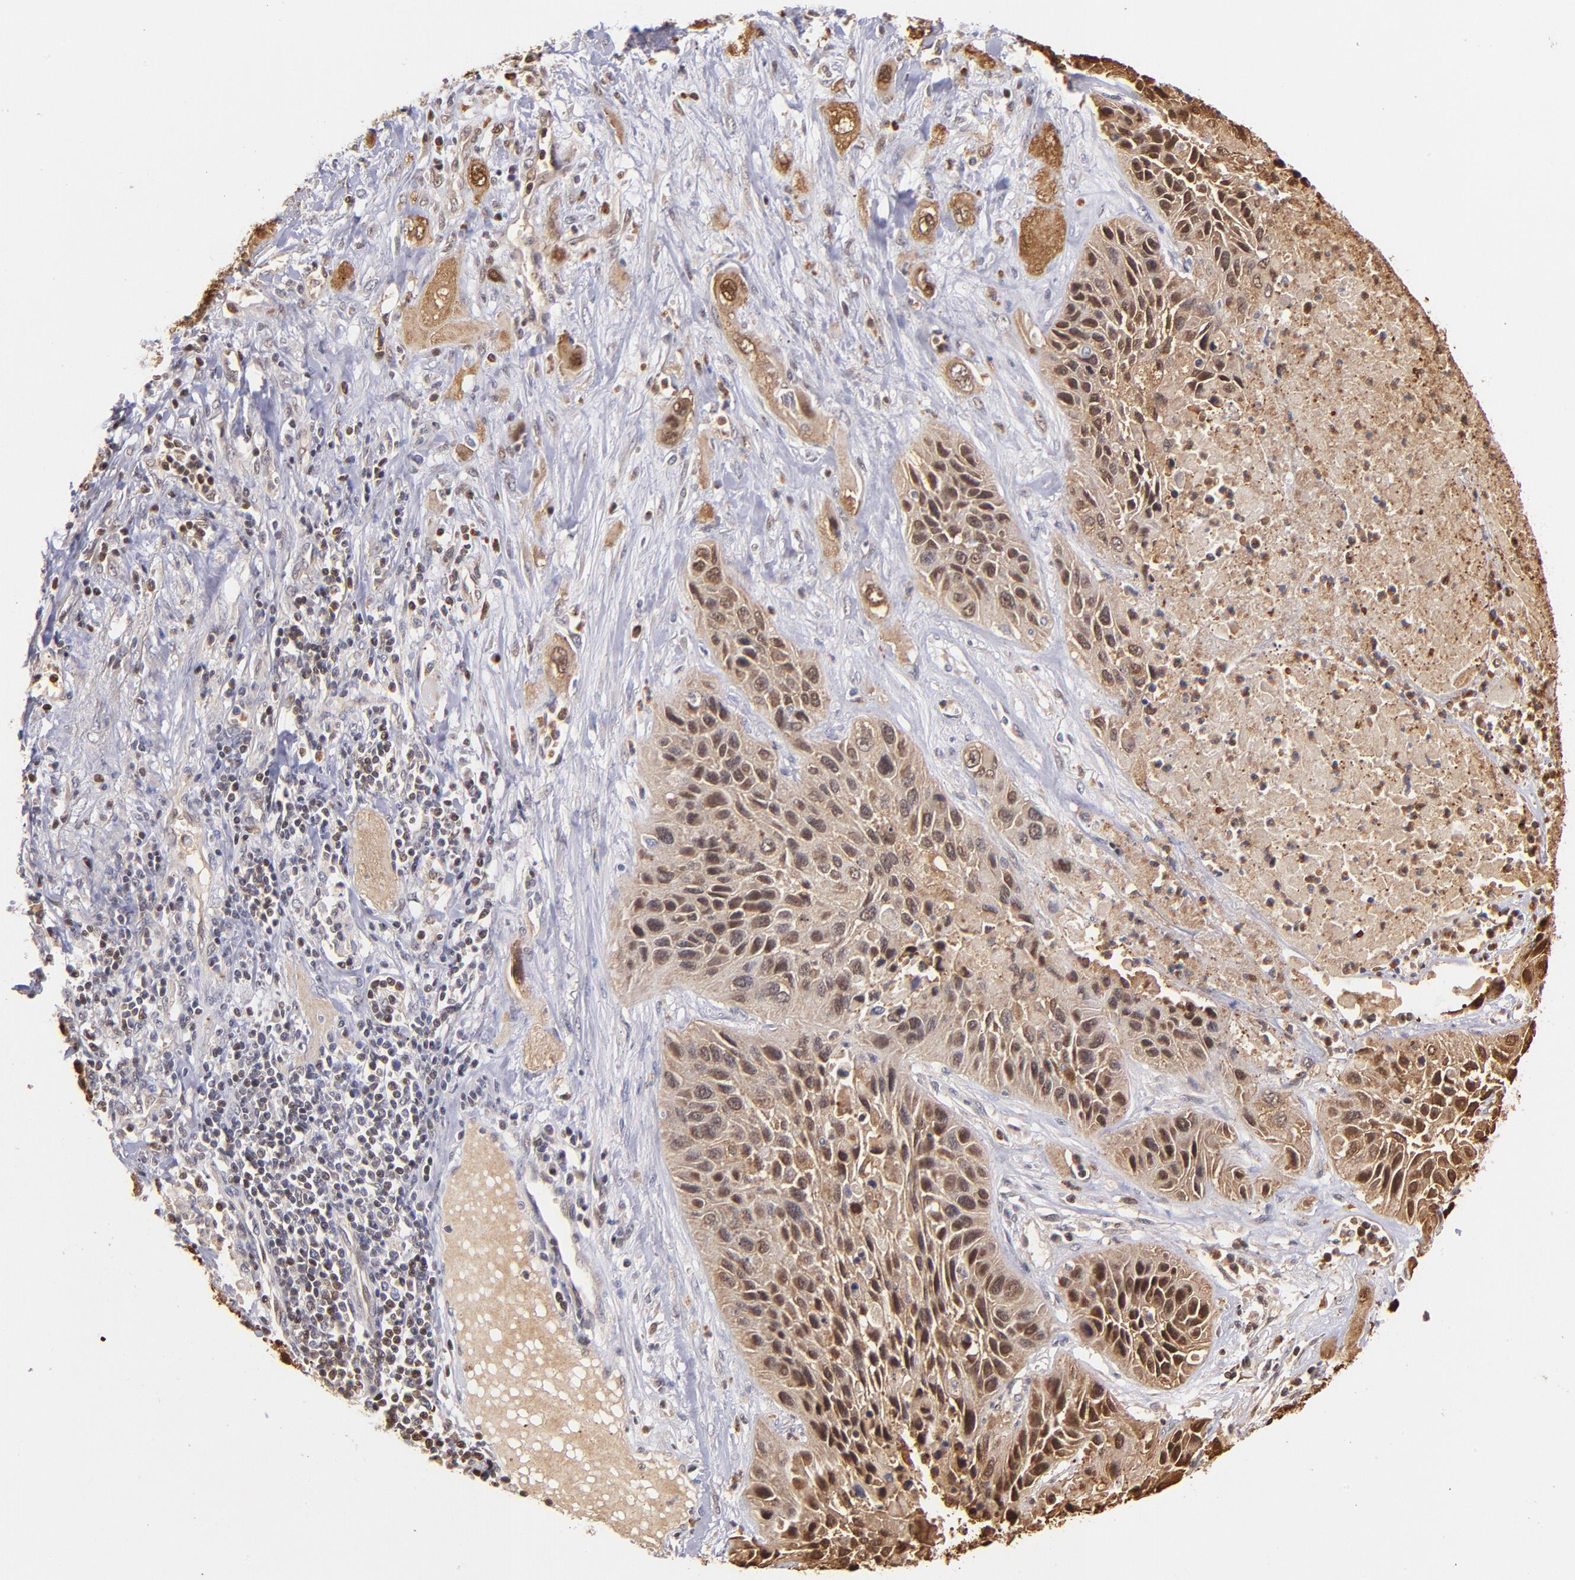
{"staining": {"intensity": "moderate", "quantity": ">75%", "location": "cytoplasmic/membranous,nuclear"}, "tissue": "lung cancer", "cell_type": "Tumor cells", "image_type": "cancer", "snomed": [{"axis": "morphology", "description": "Squamous cell carcinoma, NOS"}, {"axis": "topography", "description": "Lung"}], "caption": "Protein staining of lung cancer (squamous cell carcinoma) tissue displays moderate cytoplasmic/membranous and nuclear expression in about >75% of tumor cells.", "gene": "YWHAB", "patient": {"sex": "female", "age": 76}}